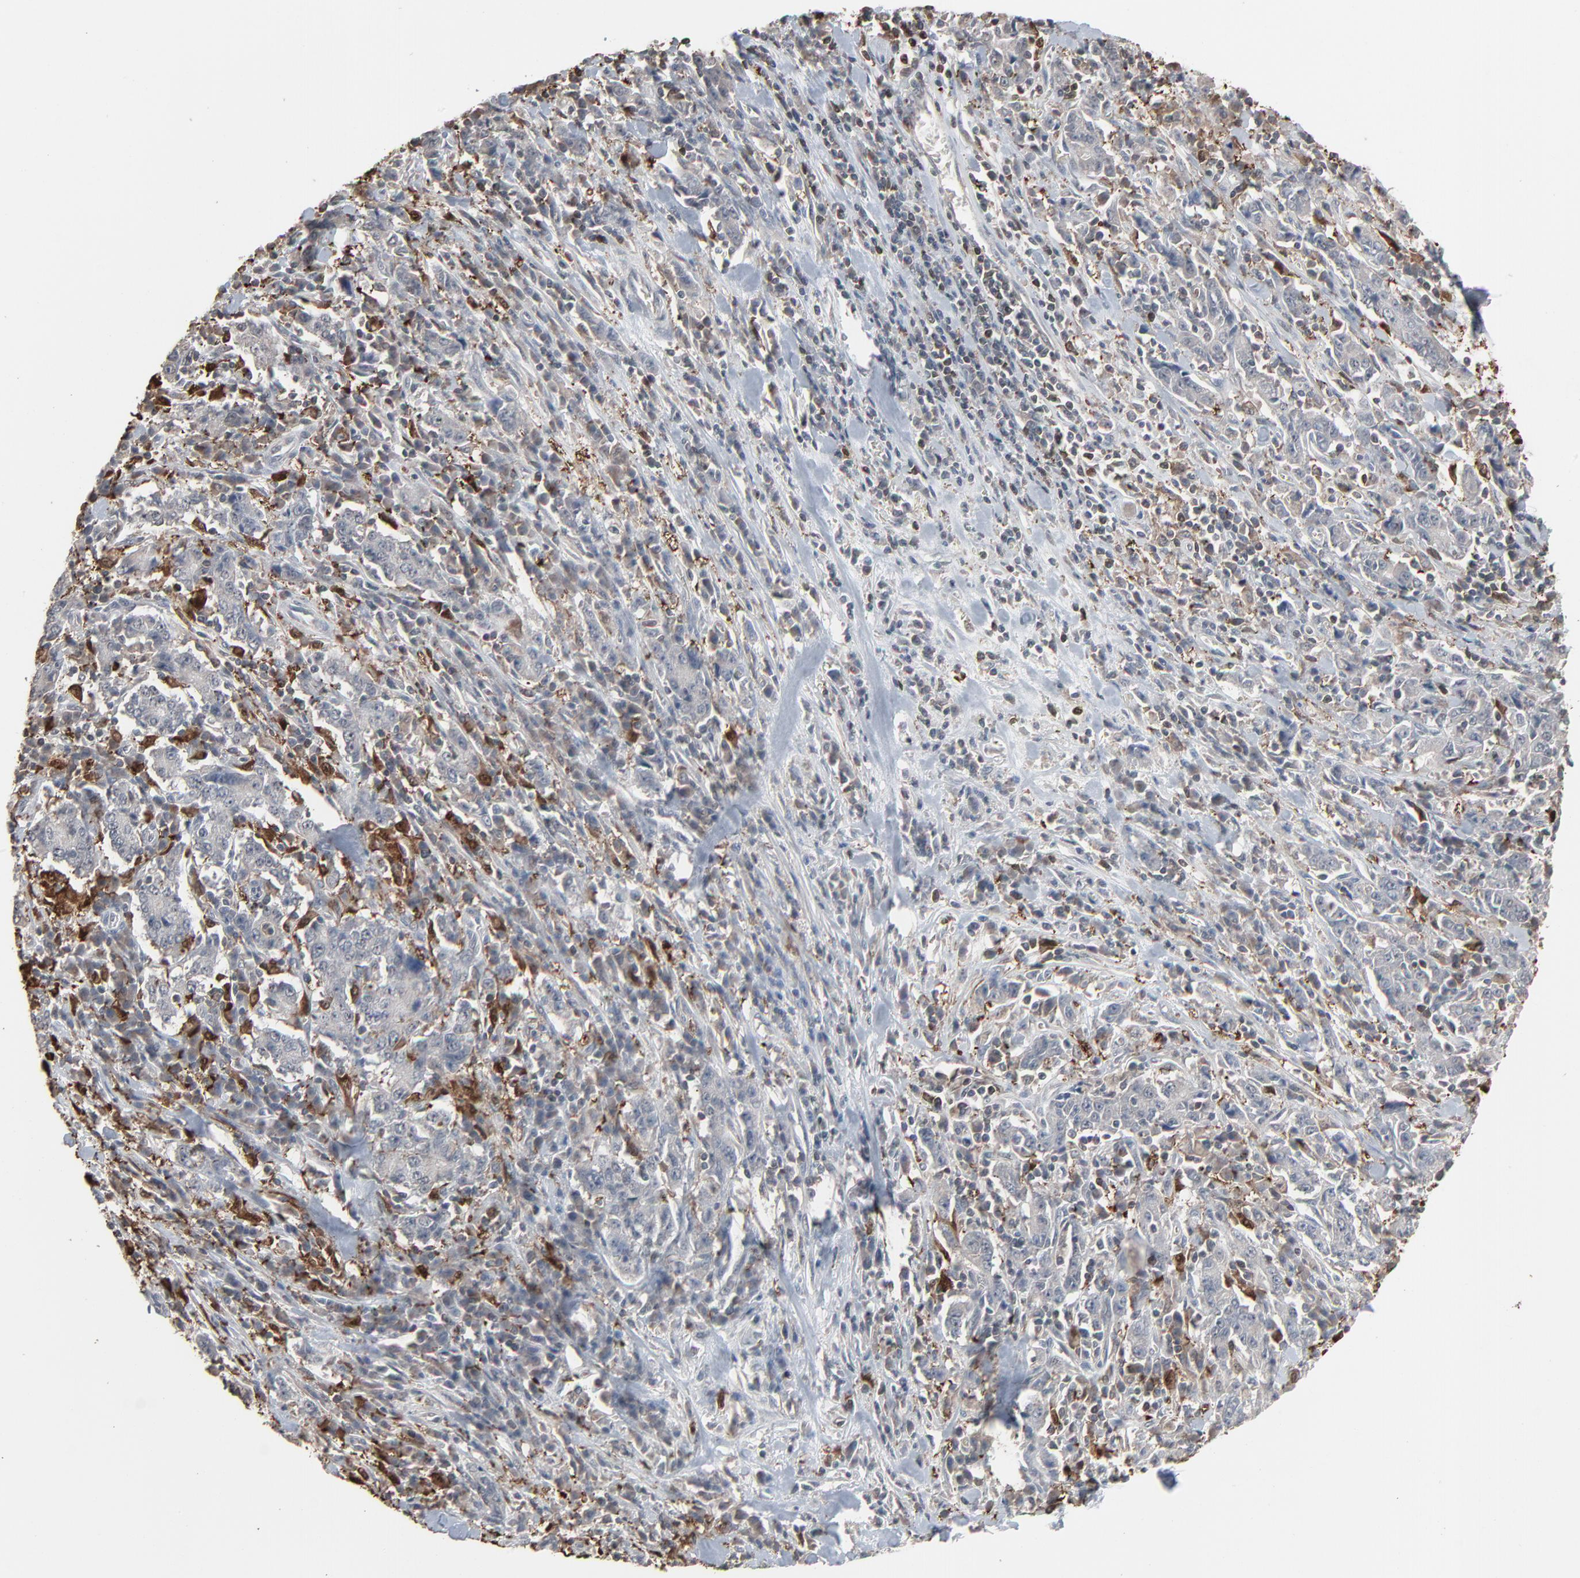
{"staining": {"intensity": "weak", "quantity": "<25%", "location": "cytoplasmic/membranous"}, "tissue": "stomach cancer", "cell_type": "Tumor cells", "image_type": "cancer", "snomed": [{"axis": "morphology", "description": "Normal tissue, NOS"}, {"axis": "morphology", "description": "Adenocarcinoma, NOS"}, {"axis": "topography", "description": "Stomach, upper"}, {"axis": "topography", "description": "Stomach"}], "caption": "Tumor cells are negative for protein expression in human stomach adenocarcinoma.", "gene": "DOCK8", "patient": {"sex": "male", "age": 59}}